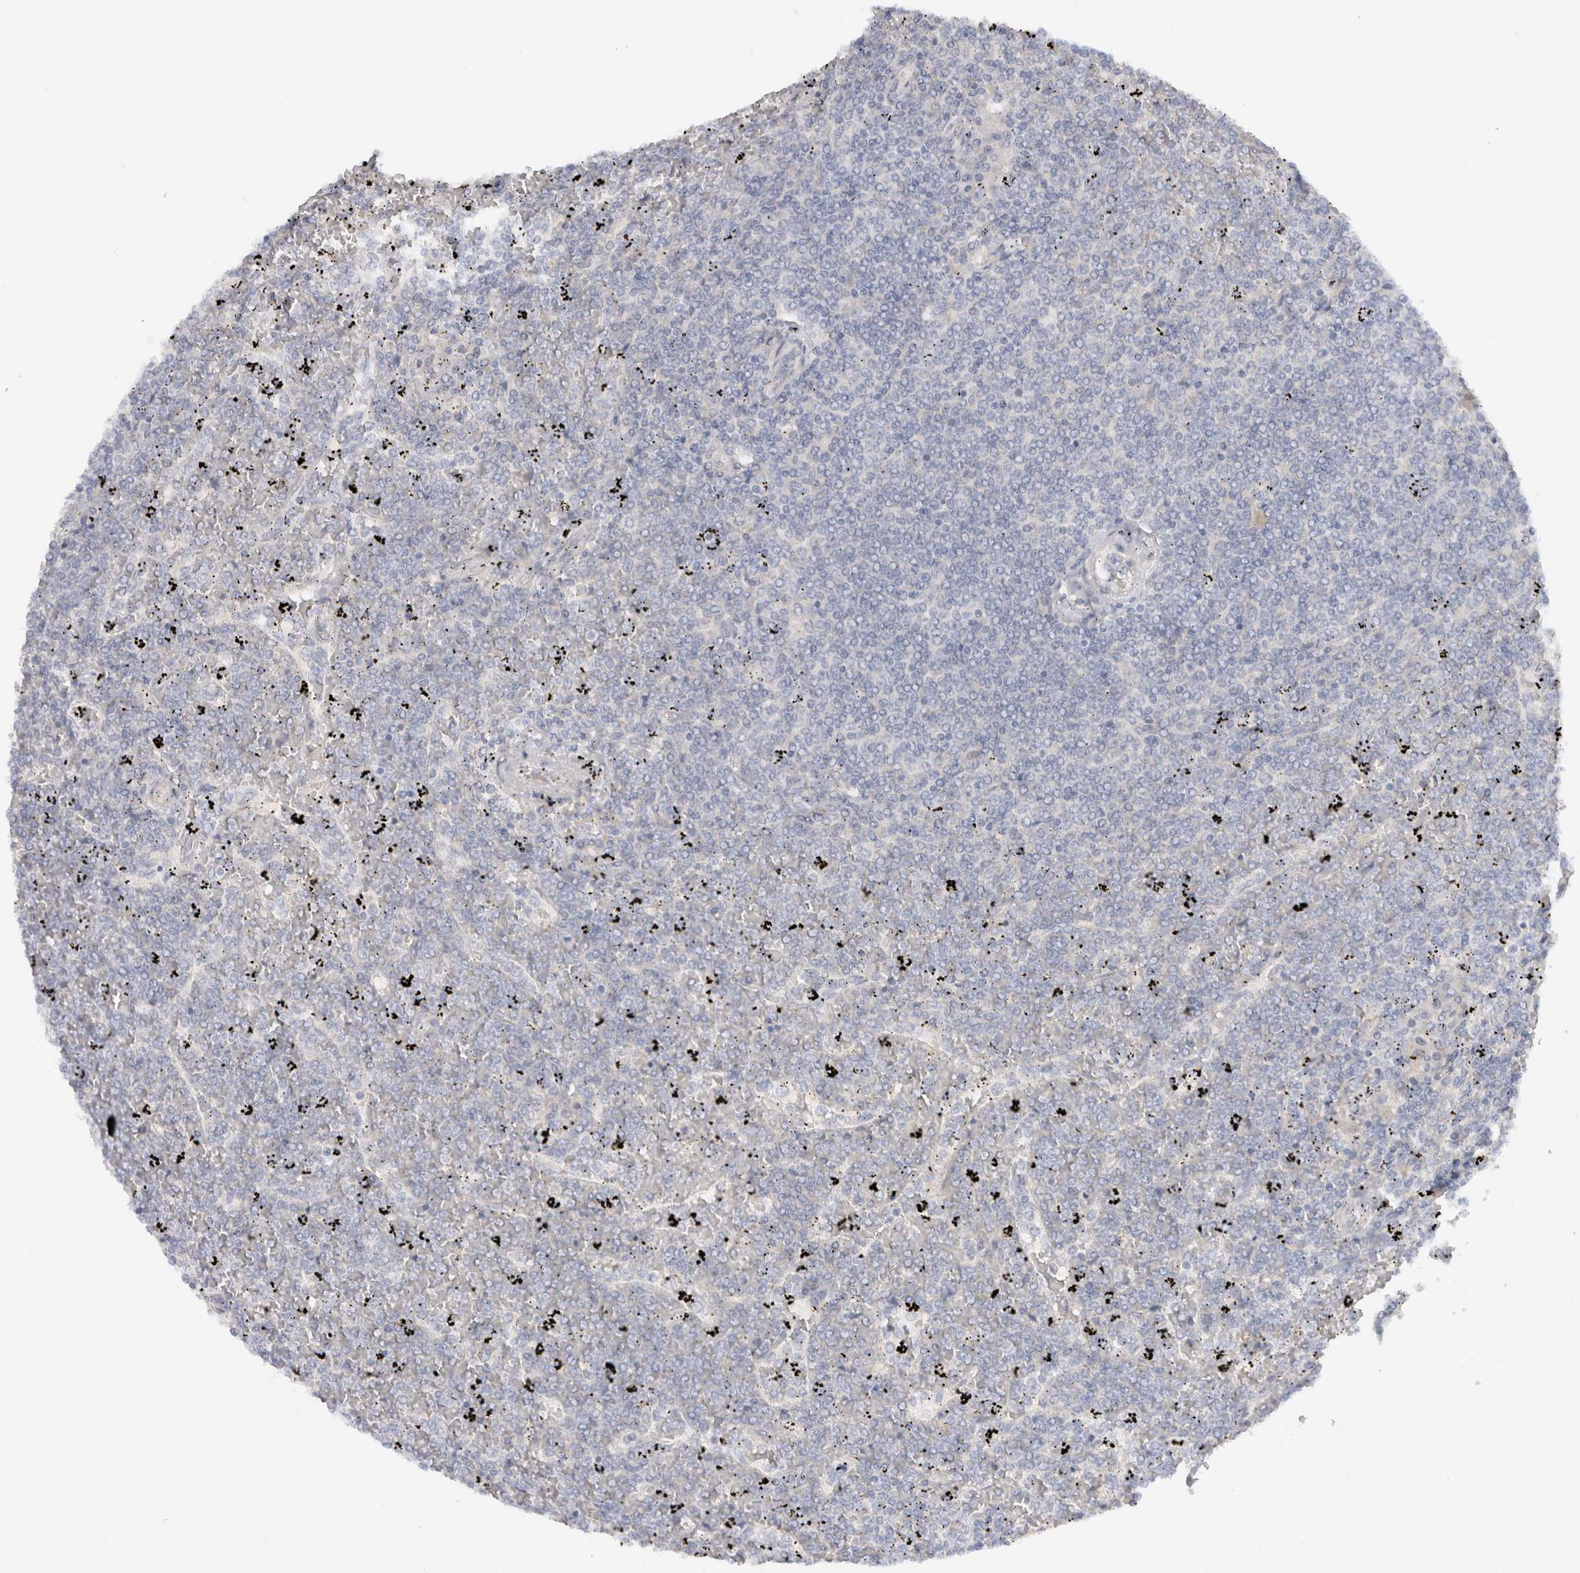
{"staining": {"intensity": "negative", "quantity": "none", "location": "none"}, "tissue": "lymphoma", "cell_type": "Tumor cells", "image_type": "cancer", "snomed": [{"axis": "morphology", "description": "Malignant lymphoma, non-Hodgkin's type, Low grade"}, {"axis": "topography", "description": "Spleen"}], "caption": "Tumor cells show no significant protein expression in lymphoma.", "gene": "CHRM4", "patient": {"sex": "female", "age": 19}}